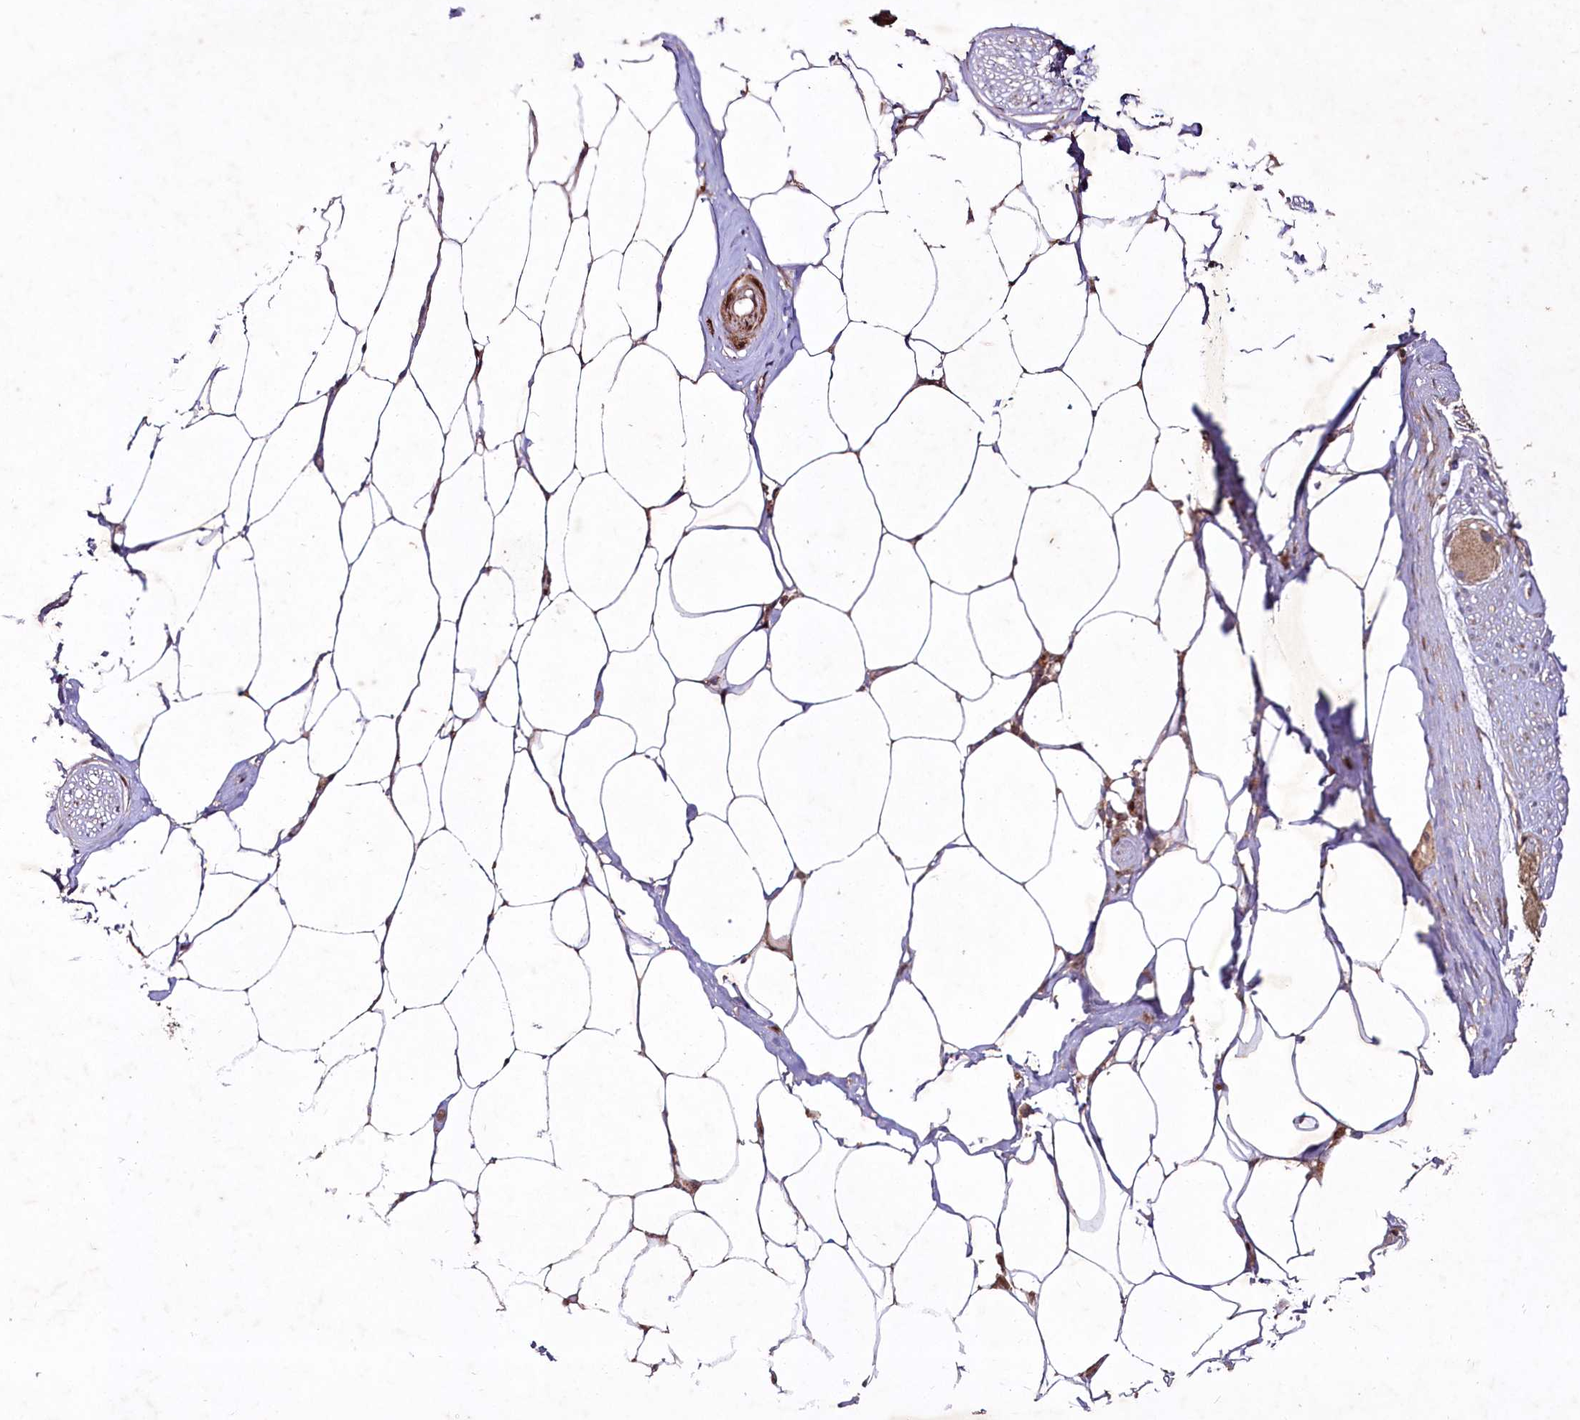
{"staining": {"intensity": "negative", "quantity": "none", "location": "none"}, "tissue": "adipose tissue", "cell_type": "Adipocytes", "image_type": "normal", "snomed": [{"axis": "morphology", "description": "Normal tissue, NOS"}, {"axis": "morphology", "description": "Adenocarcinoma, Low grade"}, {"axis": "topography", "description": "Prostate"}, {"axis": "topography", "description": "Peripheral nerve tissue"}], "caption": "This is a micrograph of immunohistochemistry staining of benign adipose tissue, which shows no expression in adipocytes. The staining is performed using DAB (3,3'-diaminobenzidine) brown chromogen with nuclei counter-stained in using hematoxylin.", "gene": "PSTK", "patient": {"sex": "male", "age": 63}}